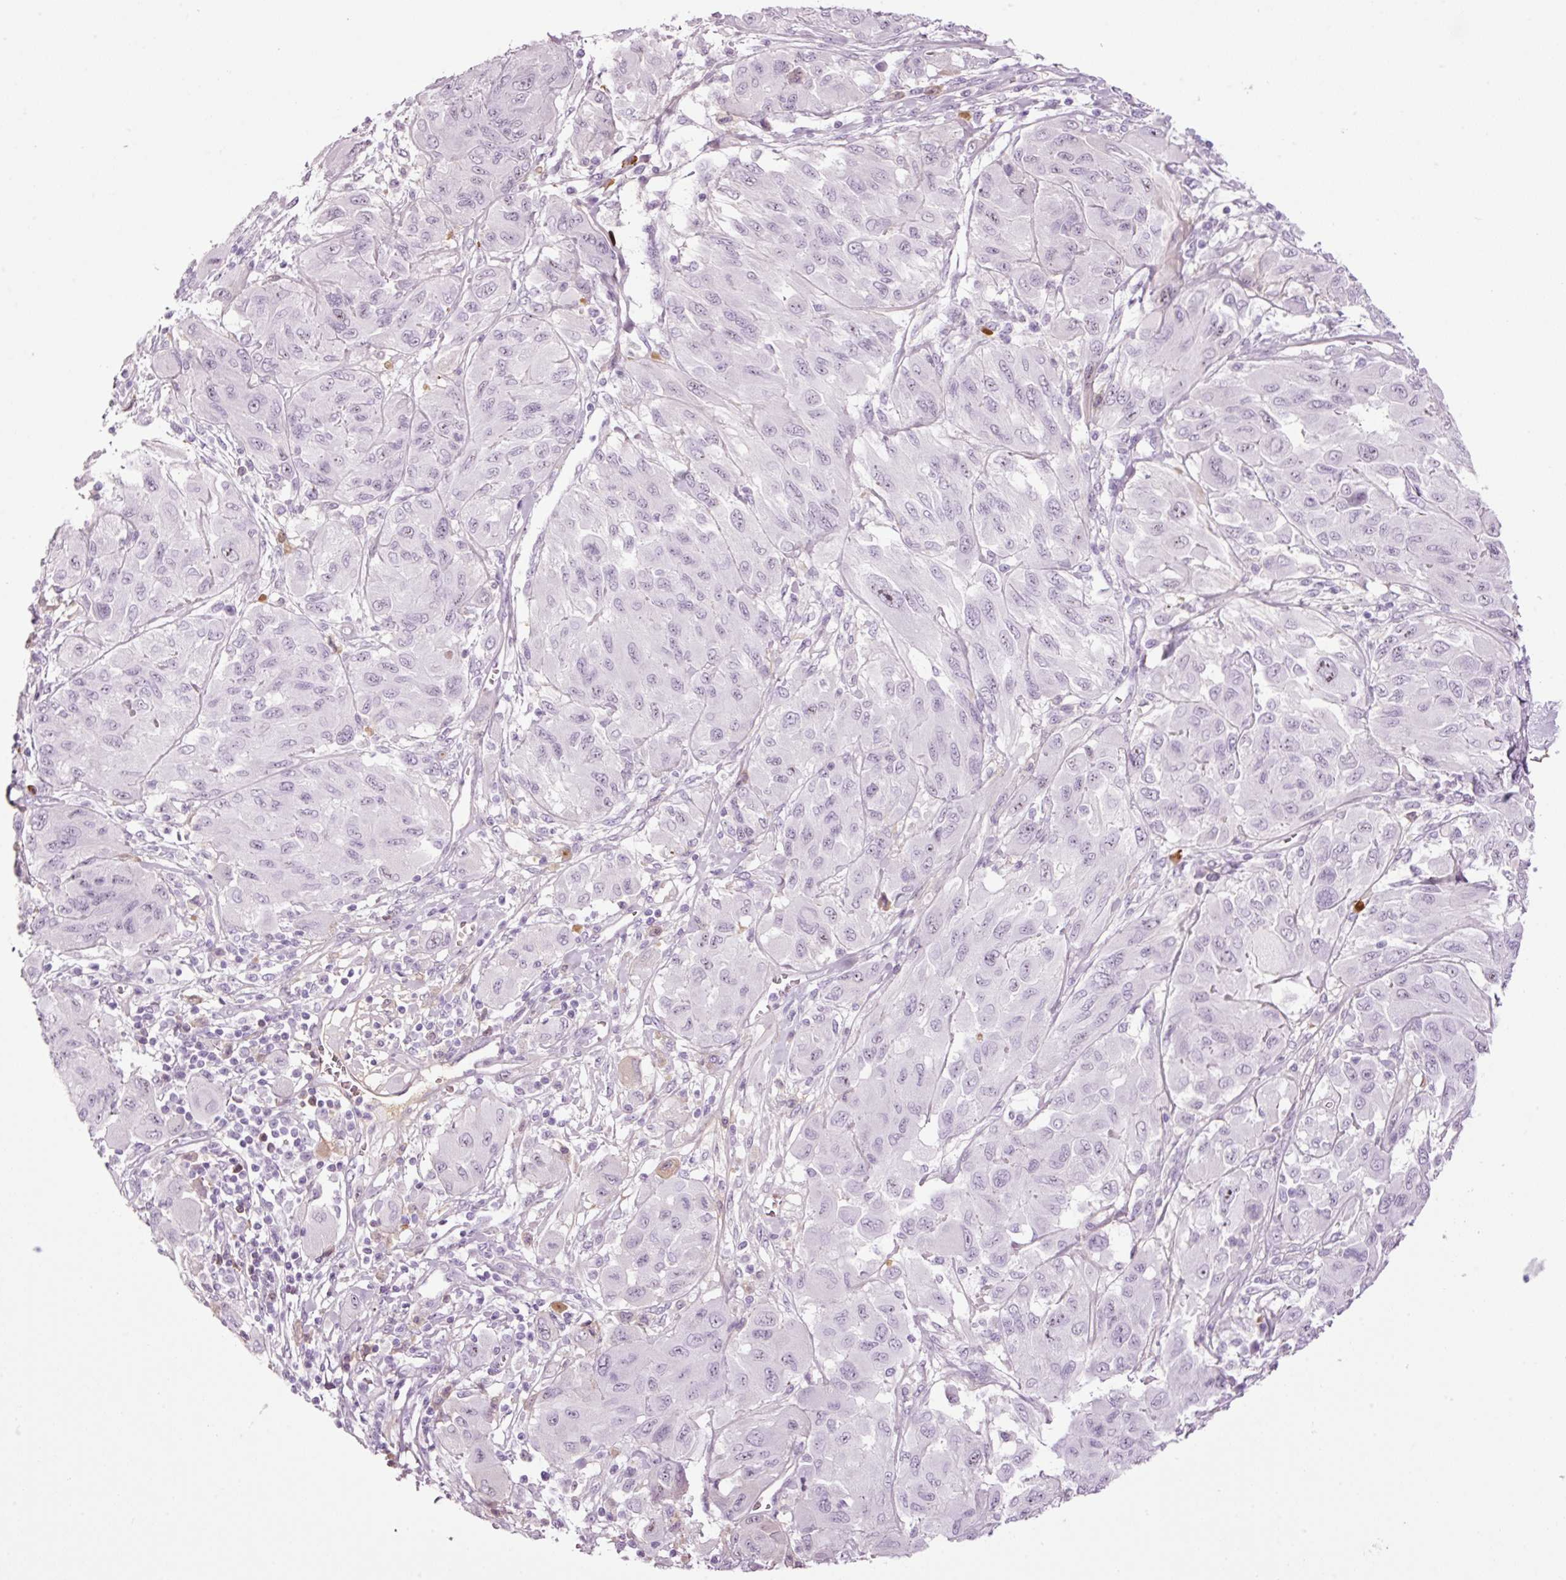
{"staining": {"intensity": "negative", "quantity": "none", "location": "none"}, "tissue": "melanoma", "cell_type": "Tumor cells", "image_type": "cancer", "snomed": [{"axis": "morphology", "description": "Malignant melanoma, NOS"}, {"axis": "topography", "description": "Skin"}], "caption": "Photomicrograph shows no significant protein positivity in tumor cells of melanoma.", "gene": "KLF1", "patient": {"sex": "female", "age": 91}}